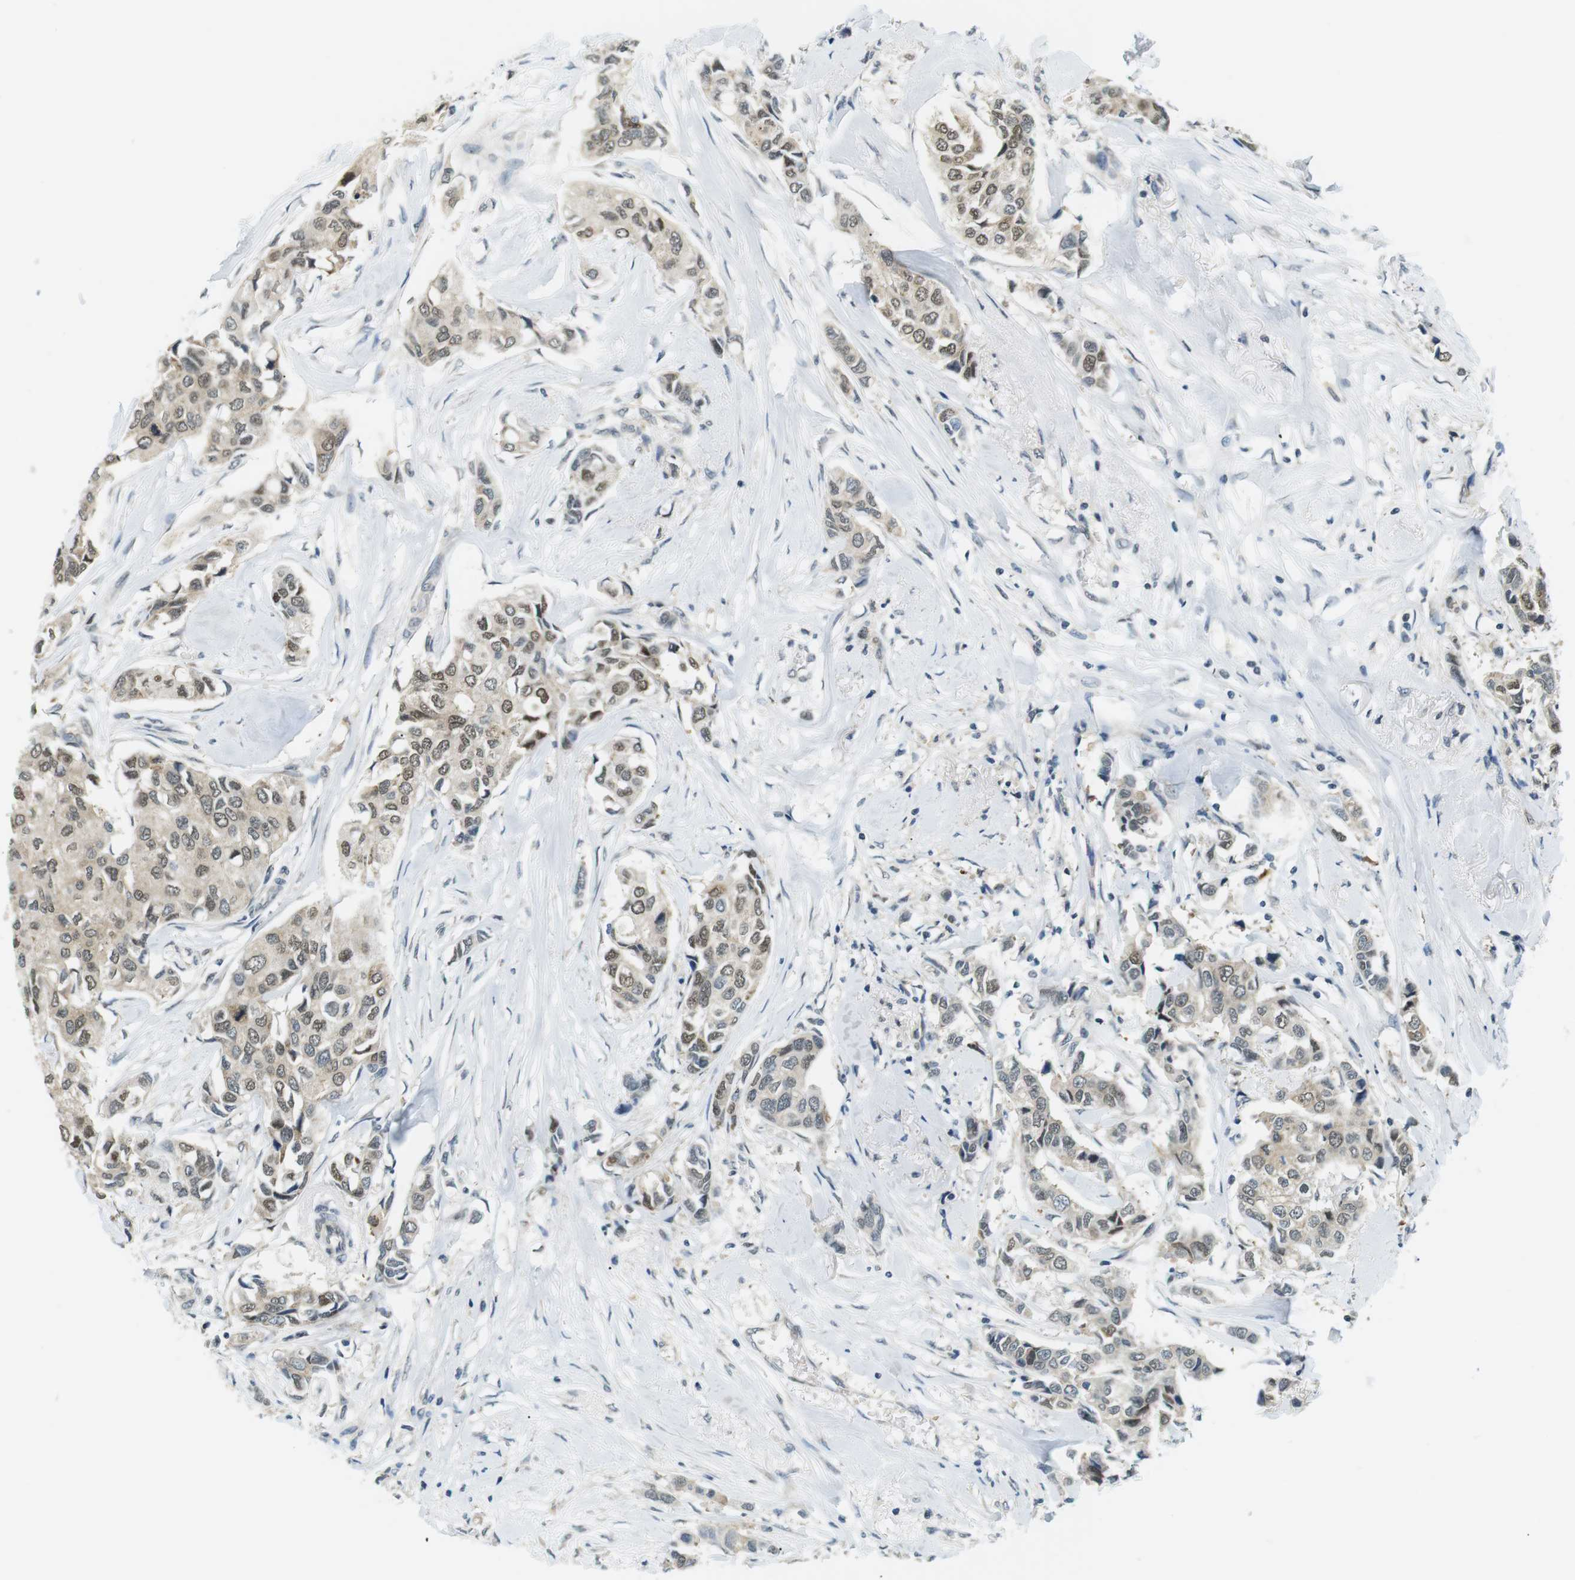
{"staining": {"intensity": "weak", "quantity": "25%-75%", "location": "cytoplasmic/membranous,nuclear"}, "tissue": "breast cancer", "cell_type": "Tumor cells", "image_type": "cancer", "snomed": [{"axis": "morphology", "description": "Duct carcinoma"}, {"axis": "topography", "description": "Breast"}], "caption": "Breast invasive ductal carcinoma stained for a protein shows weak cytoplasmic/membranous and nuclear positivity in tumor cells.", "gene": "CSNK2B", "patient": {"sex": "female", "age": 80}}